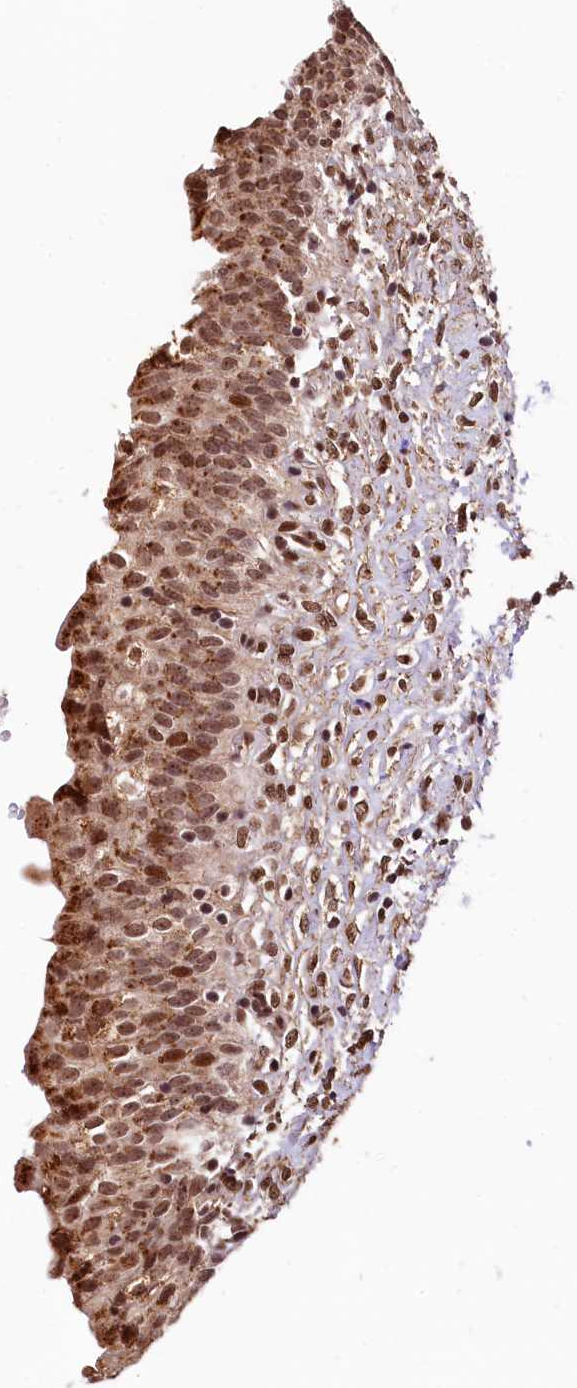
{"staining": {"intensity": "strong", "quantity": ">75%", "location": "nuclear"}, "tissue": "urinary bladder", "cell_type": "Urothelial cells", "image_type": "normal", "snomed": [{"axis": "morphology", "description": "Normal tissue, NOS"}, {"axis": "topography", "description": "Urinary bladder"}], "caption": "Protein positivity by immunohistochemistry demonstrates strong nuclear expression in about >75% of urothelial cells in normal urinary bladder. (Stains: DAB (3,3'-diaminobenzidine) in brown, nuclei in blue, Microscopy: brightfield microscopy at high magnification).", "gene": "PDS5B", "patient": {"sex": "male", "age": 55}}